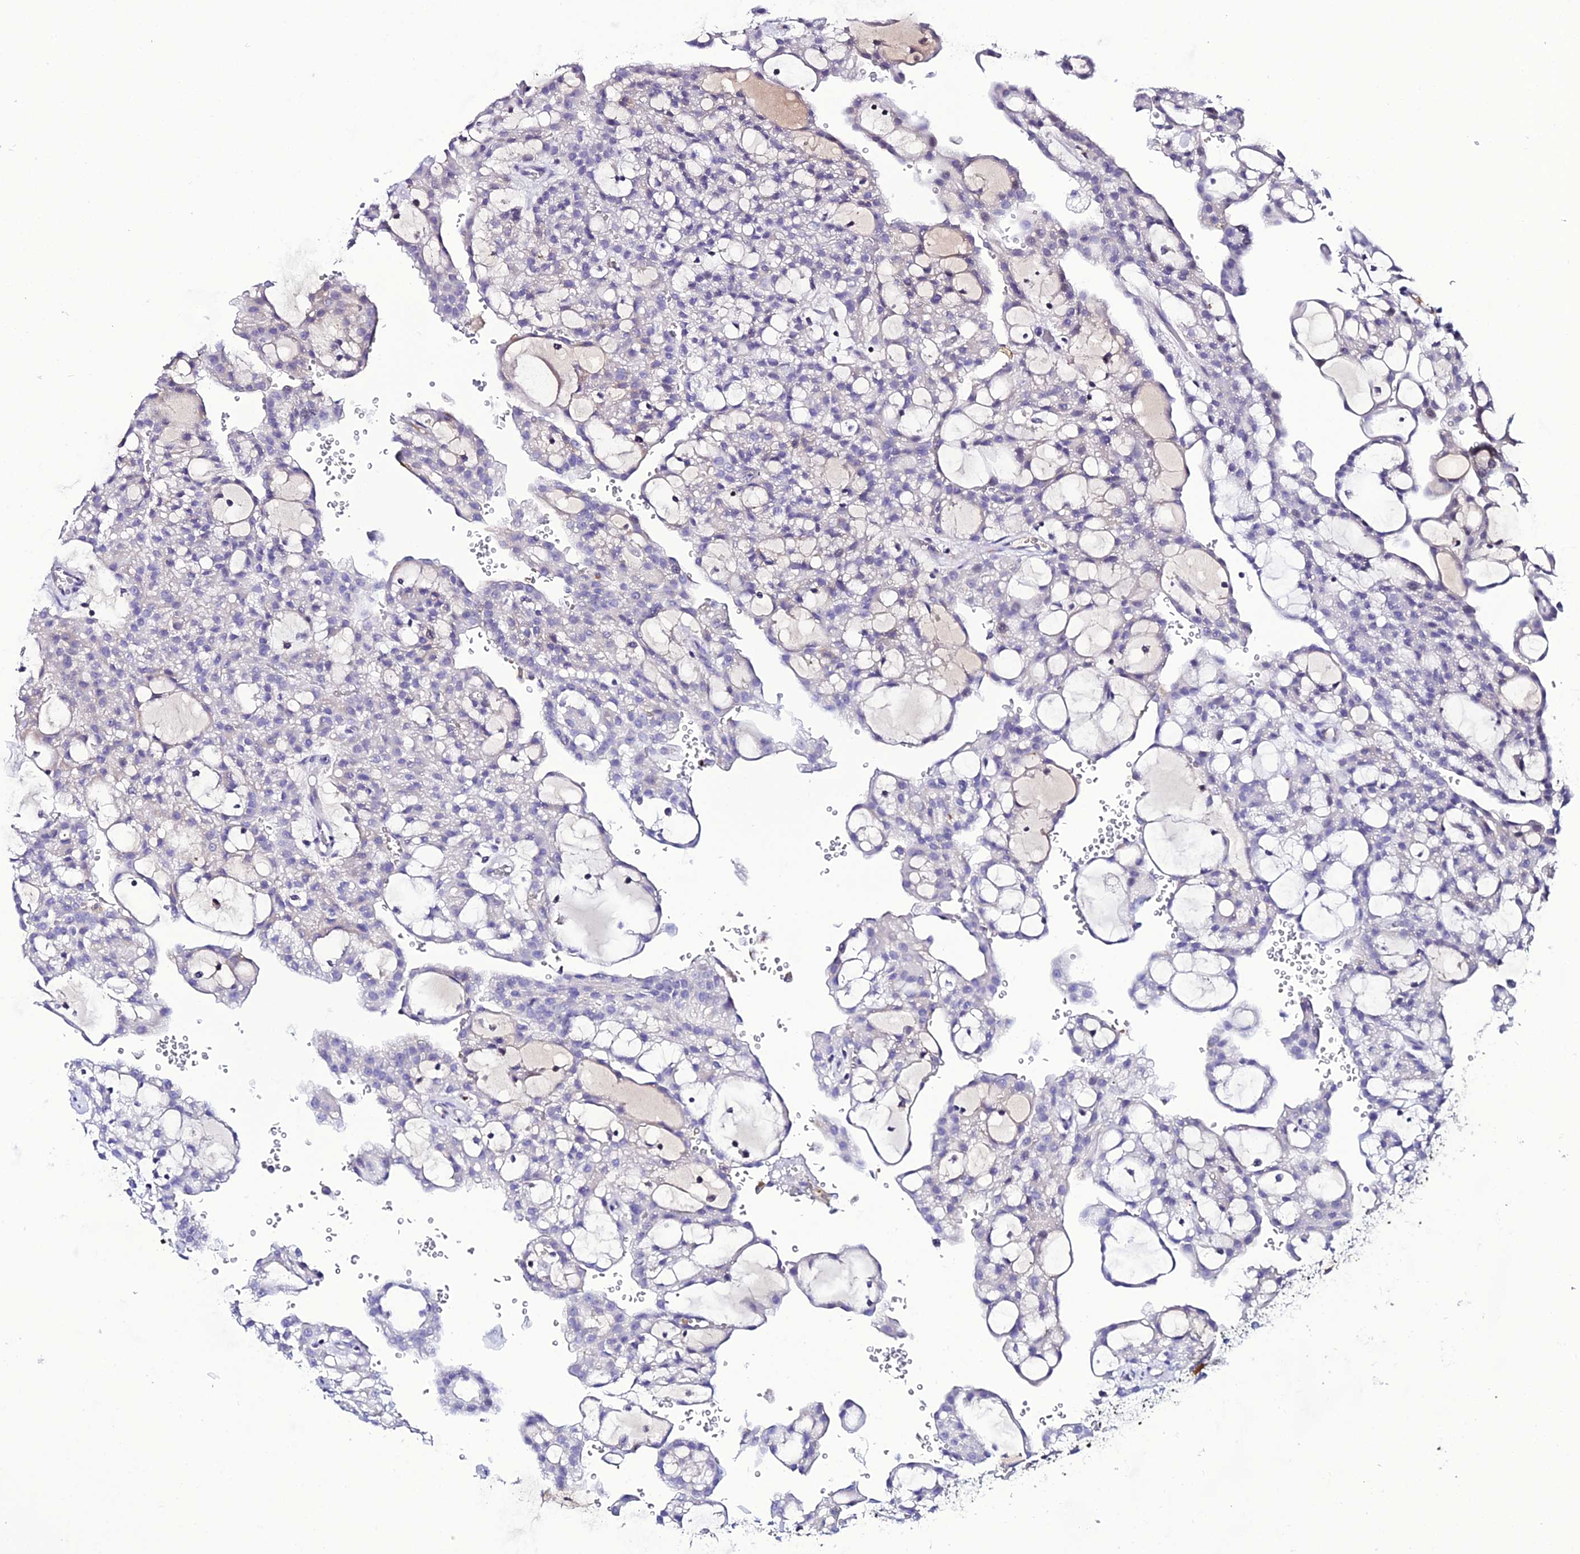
{"staining": {"intensity": "negative", "quantity": "none", "location": "none"}, "tissue": "renal cancer", "cell_type": "Tumor cells", "image_type": "cancer", "snomed": [{"axis": "morphology", "description": "Adenocarcinoma, NOS"}, {"axis": "topography", "description": "Kidney"}], "caption": "The histopathology image reveals no staining of tumor cells in renal adenocarcinoma. Brightfield microscopy of IHC stained with DAB (brown) and hematoxylin (blue), captured at high magnification.", "gene": "DEFB132", "patient": {"sex": "male", "age": 63}}